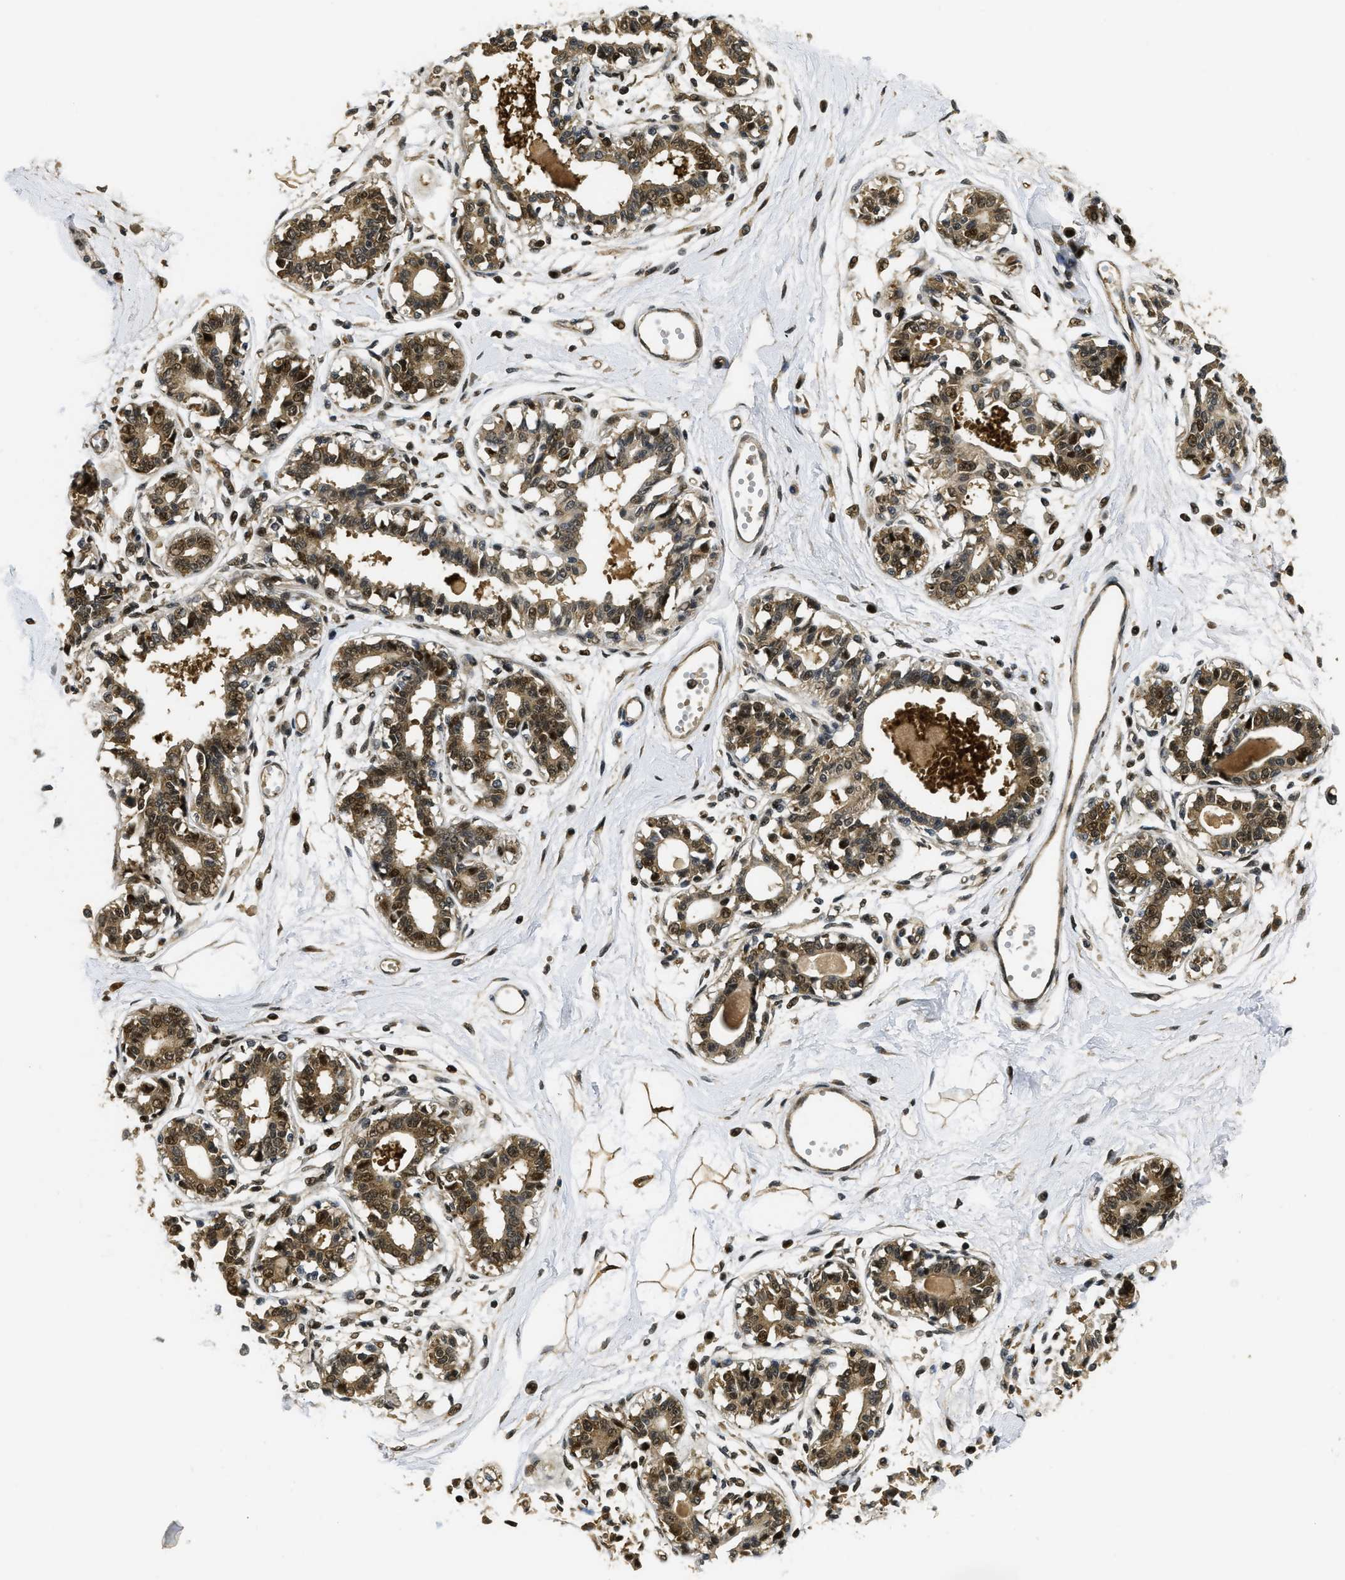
{"staining": {"intensity": "moderate", "quantity": "25%-75%", "location": "cytoplasmic/membranous,nuclear"}, "tissue": "breast", "cell_type": "Adipocytes", "image_type": "normal", "snomed": [{"axis": "morphology", "description": "Normal tissue, NOS"}, {"axis": "topography", "description": "Breast"}], "caption": "Moderate cytoplasmic/membranous,nuclear protein staining is appreciated in about 25%-75% of adipocytes in breast. The staining was performed using DAB (3,3'-diaminobenzidine), with brown indicating positive protein expression. Nuclei are stained blue with hematoxylin.", "gene": "ADSL", "patient": {"sex": "female", "age": 45}}